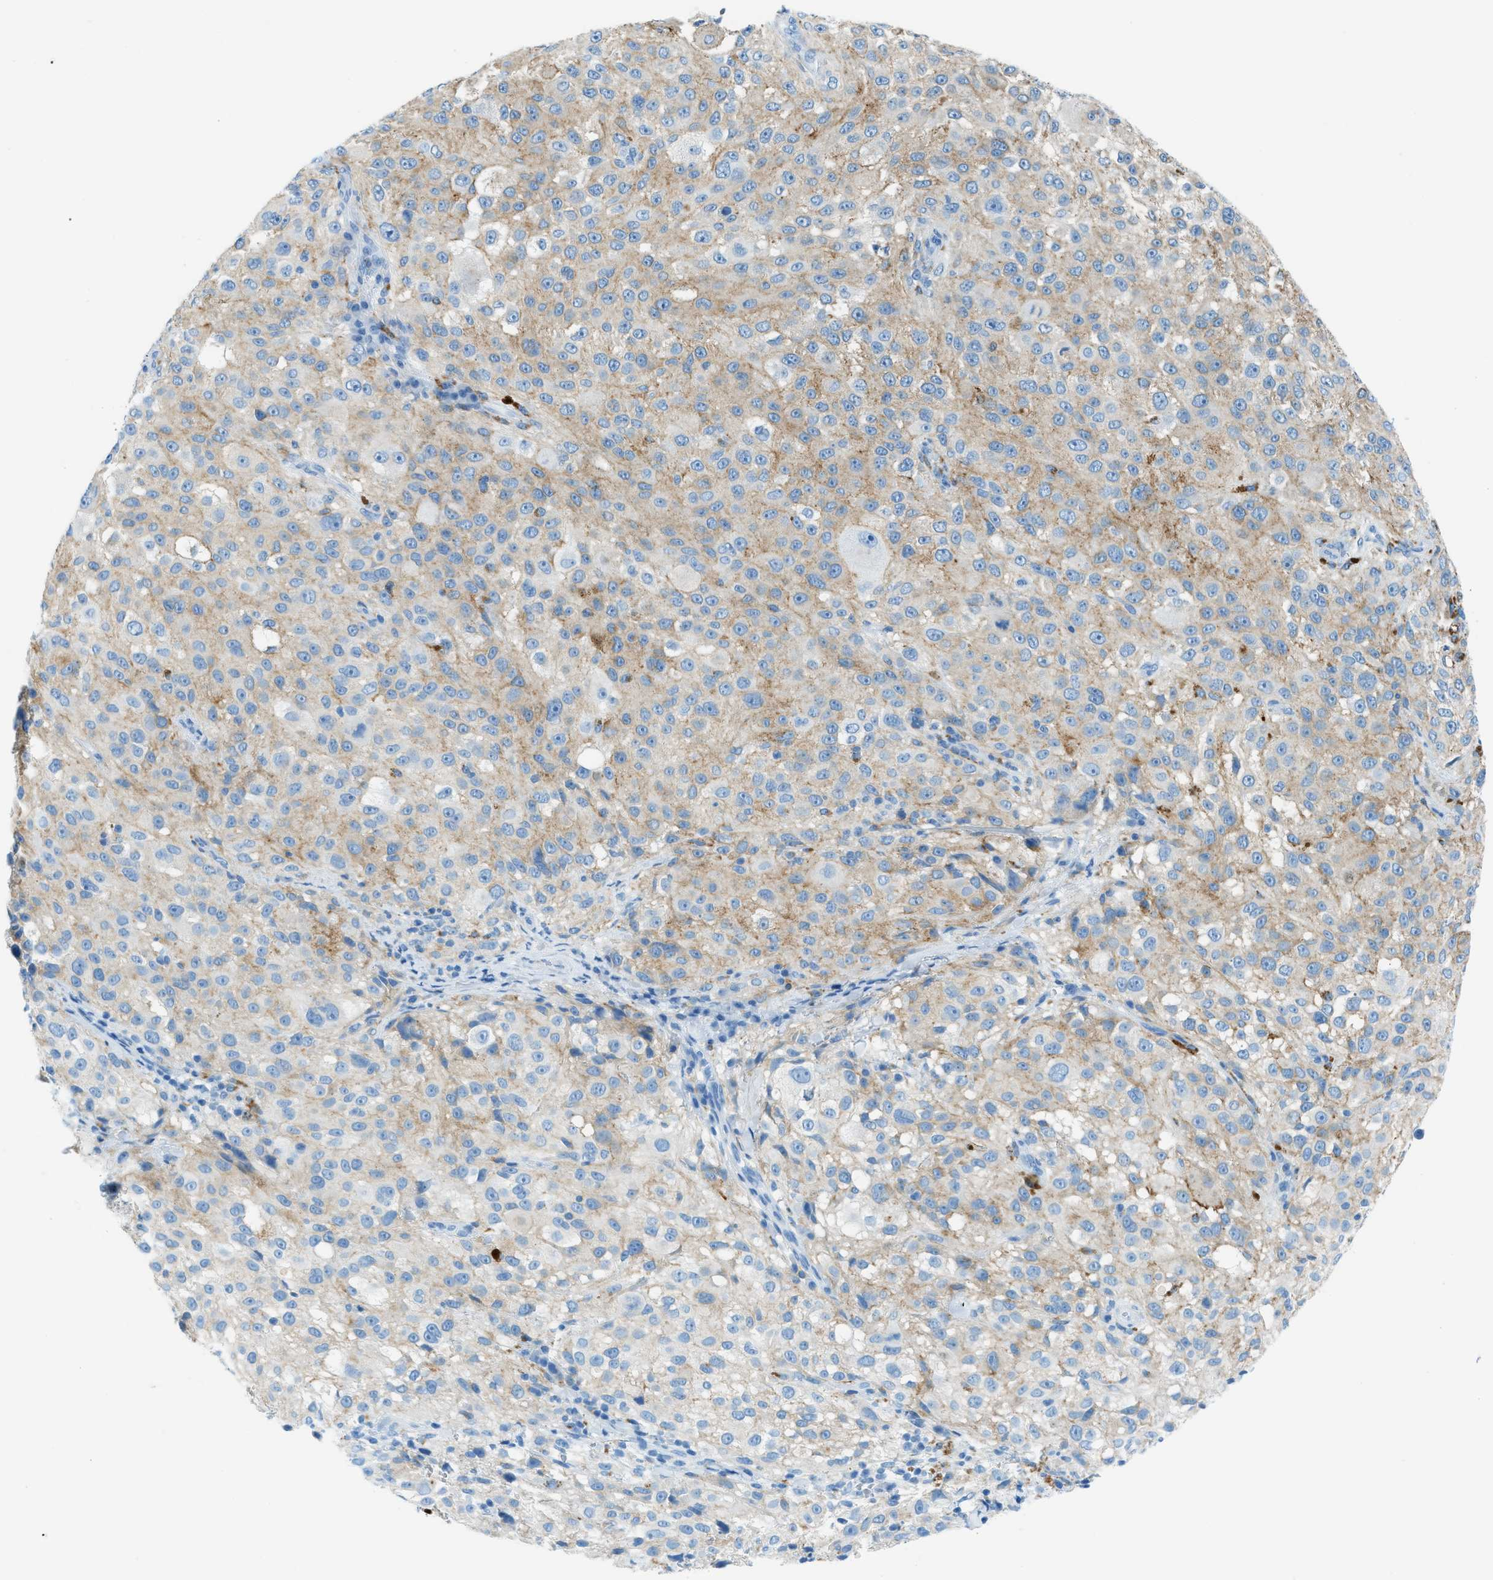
{"staining": {"intensity": "moderate", "quantity": "<25%", "location": "cytoplasmic/membranous"}, "tissue": "melanoma", "cell_type": "Tumor cells", "image_type": "cancer", "snomed": [{"axis": "morphology", "description": "Necrosis, NOS"}, {"axis": "morphology", "description": "Malignant melanoma, NOS"}, {"axis": "topography", "description": "Skin"}], "caption": "Immunohistochemical staining of malignant melanoma demonstrates low levels of moderate cytoplasmic/membranous positivity in about <25% of tumor cells. The protein is shown in brown color, while the nuclei are stained blue.", "gene": "C21orf62", "patient": {"sex": "female", "age": 87}}